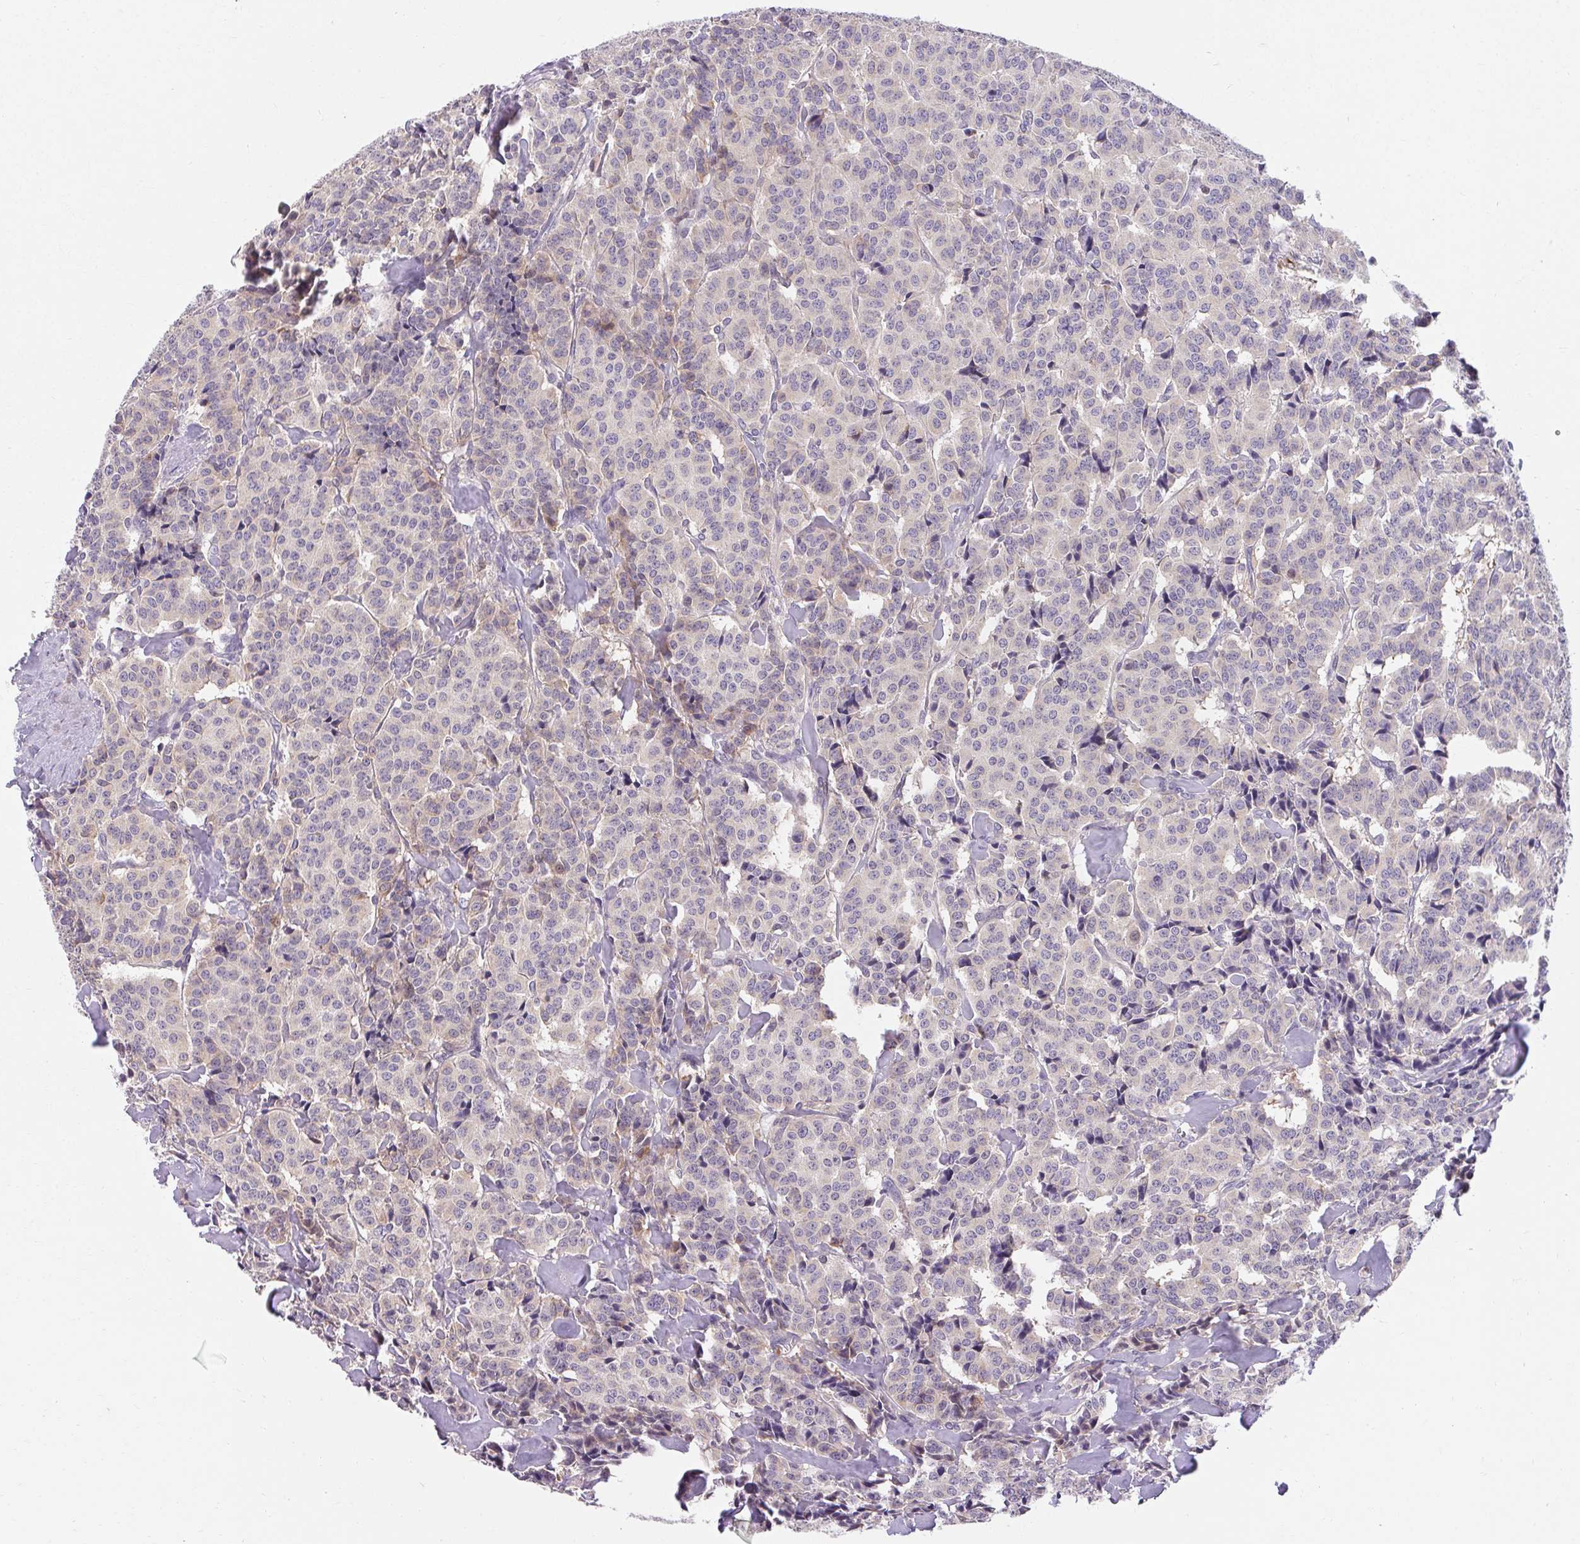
{"staining": {"intensity": "negative", "quantity": "none", "location": "none"}, "tissue": "carcinoid", "cell_type": "Tumor cells", "image_type": "cancer", "snomed": [{"axis": "morphology", "description": "Normal tissue, NOS"}, {"axis": "morphology", "description": "Carcinoid, malignant, NOS"}, {"axis": "topography", "description": "Lung"}], "caption": "DAB (3,3'-diaminobenzidine) immunohistochemical staining of human carcinoid exhibits no significant staining in tumor cells.", "gene": "TMEM52B", "patient": {"sex": "female", "age": 46}}